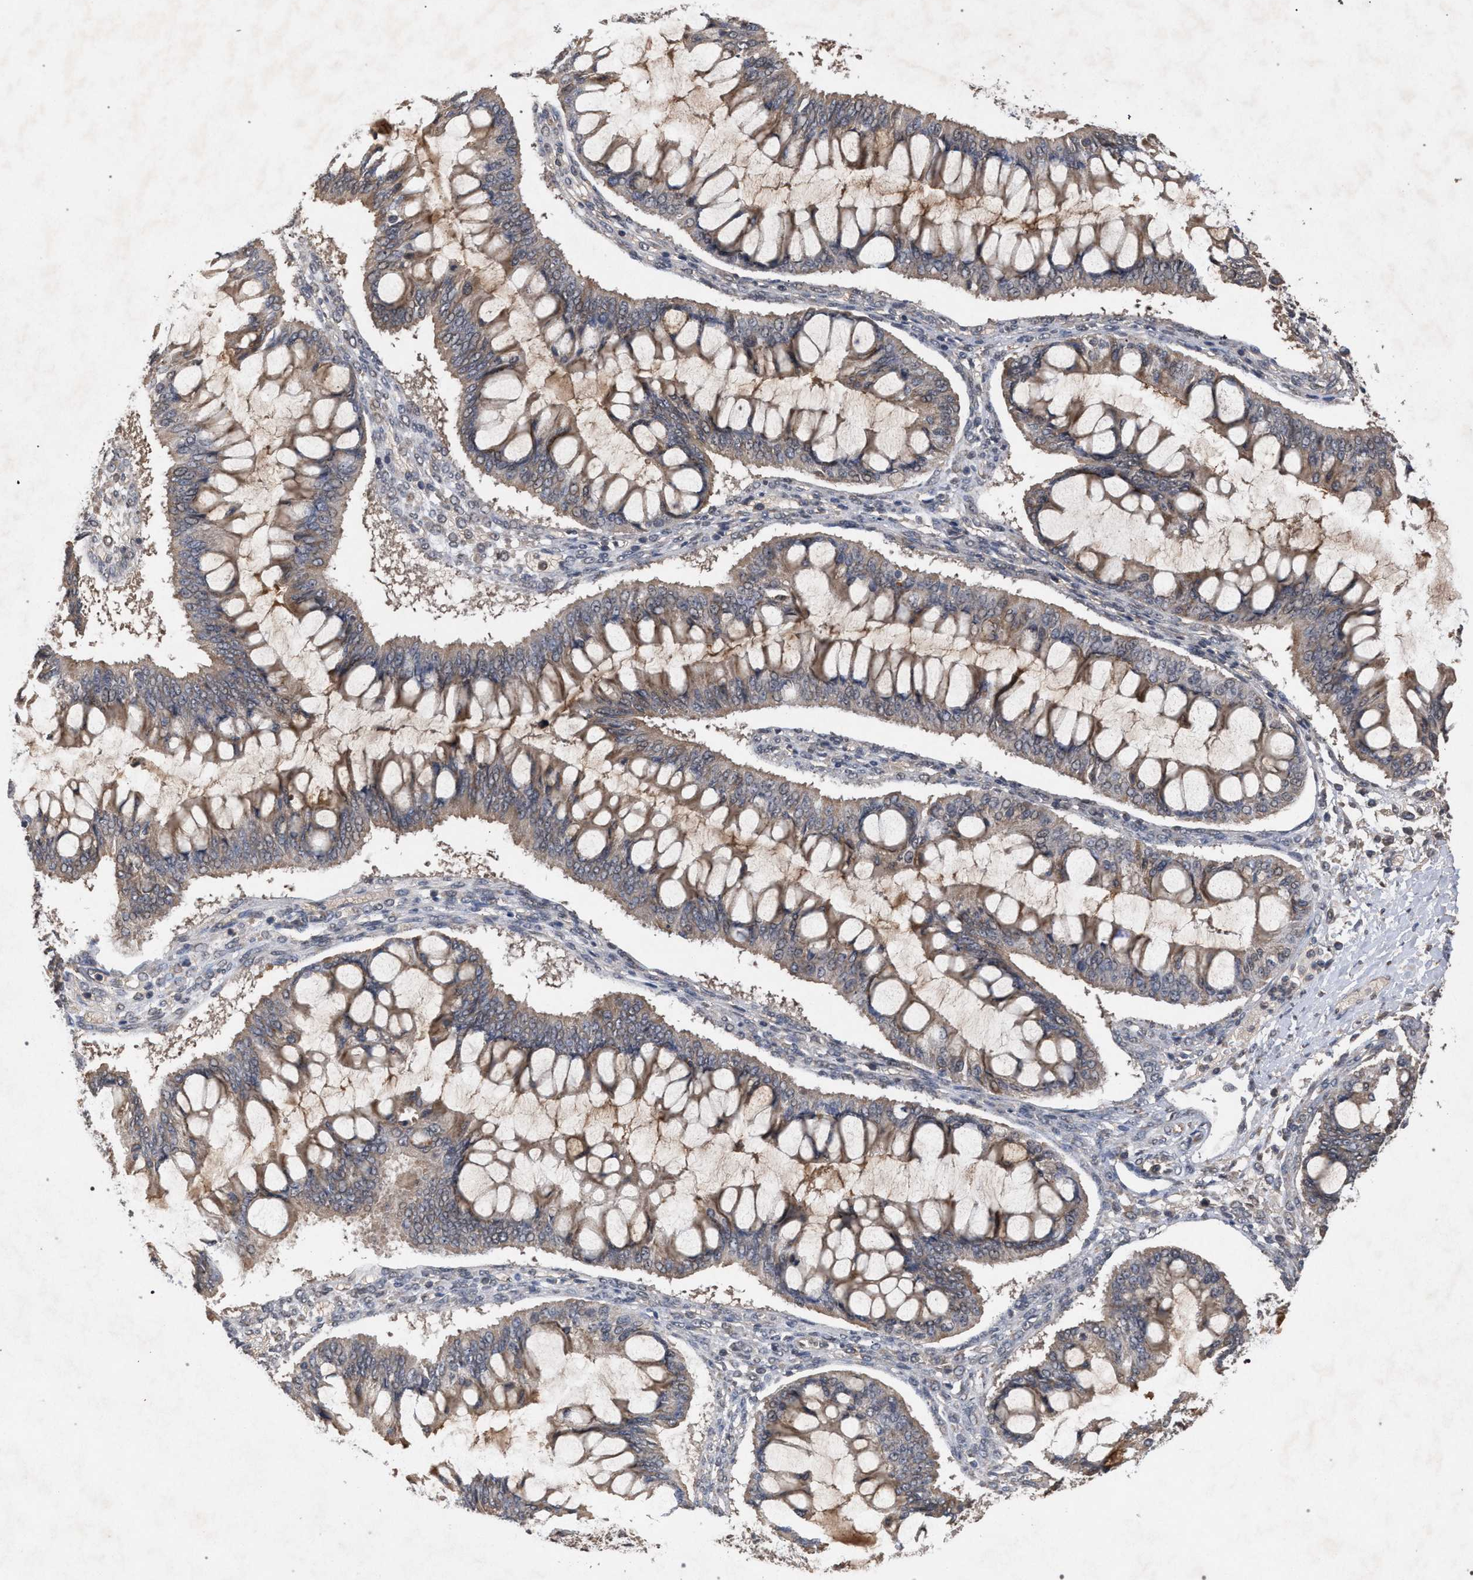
{"staining": {"intensity": "weak", "quantity": ">75%", "location": "cytoplasmic/membranous"}, "tissue": "ovarian cancer", "cell_type": "Tumor cells", "image_type": "cancer", "snomed": [{"axis": "morphology", "description": "Cystadenocarcinoma, mucinous, NOS"}, {"axis": "topography", "description": "Ovary"}], "caption": "Immunohistochemical staining of ovarian cancer exhibits low levels of weak cytoplasmic/membranous staining in about >75% of tumor cells.", "gene": "SLC4A4", "patient": {"sex": "female", "age": 73}}